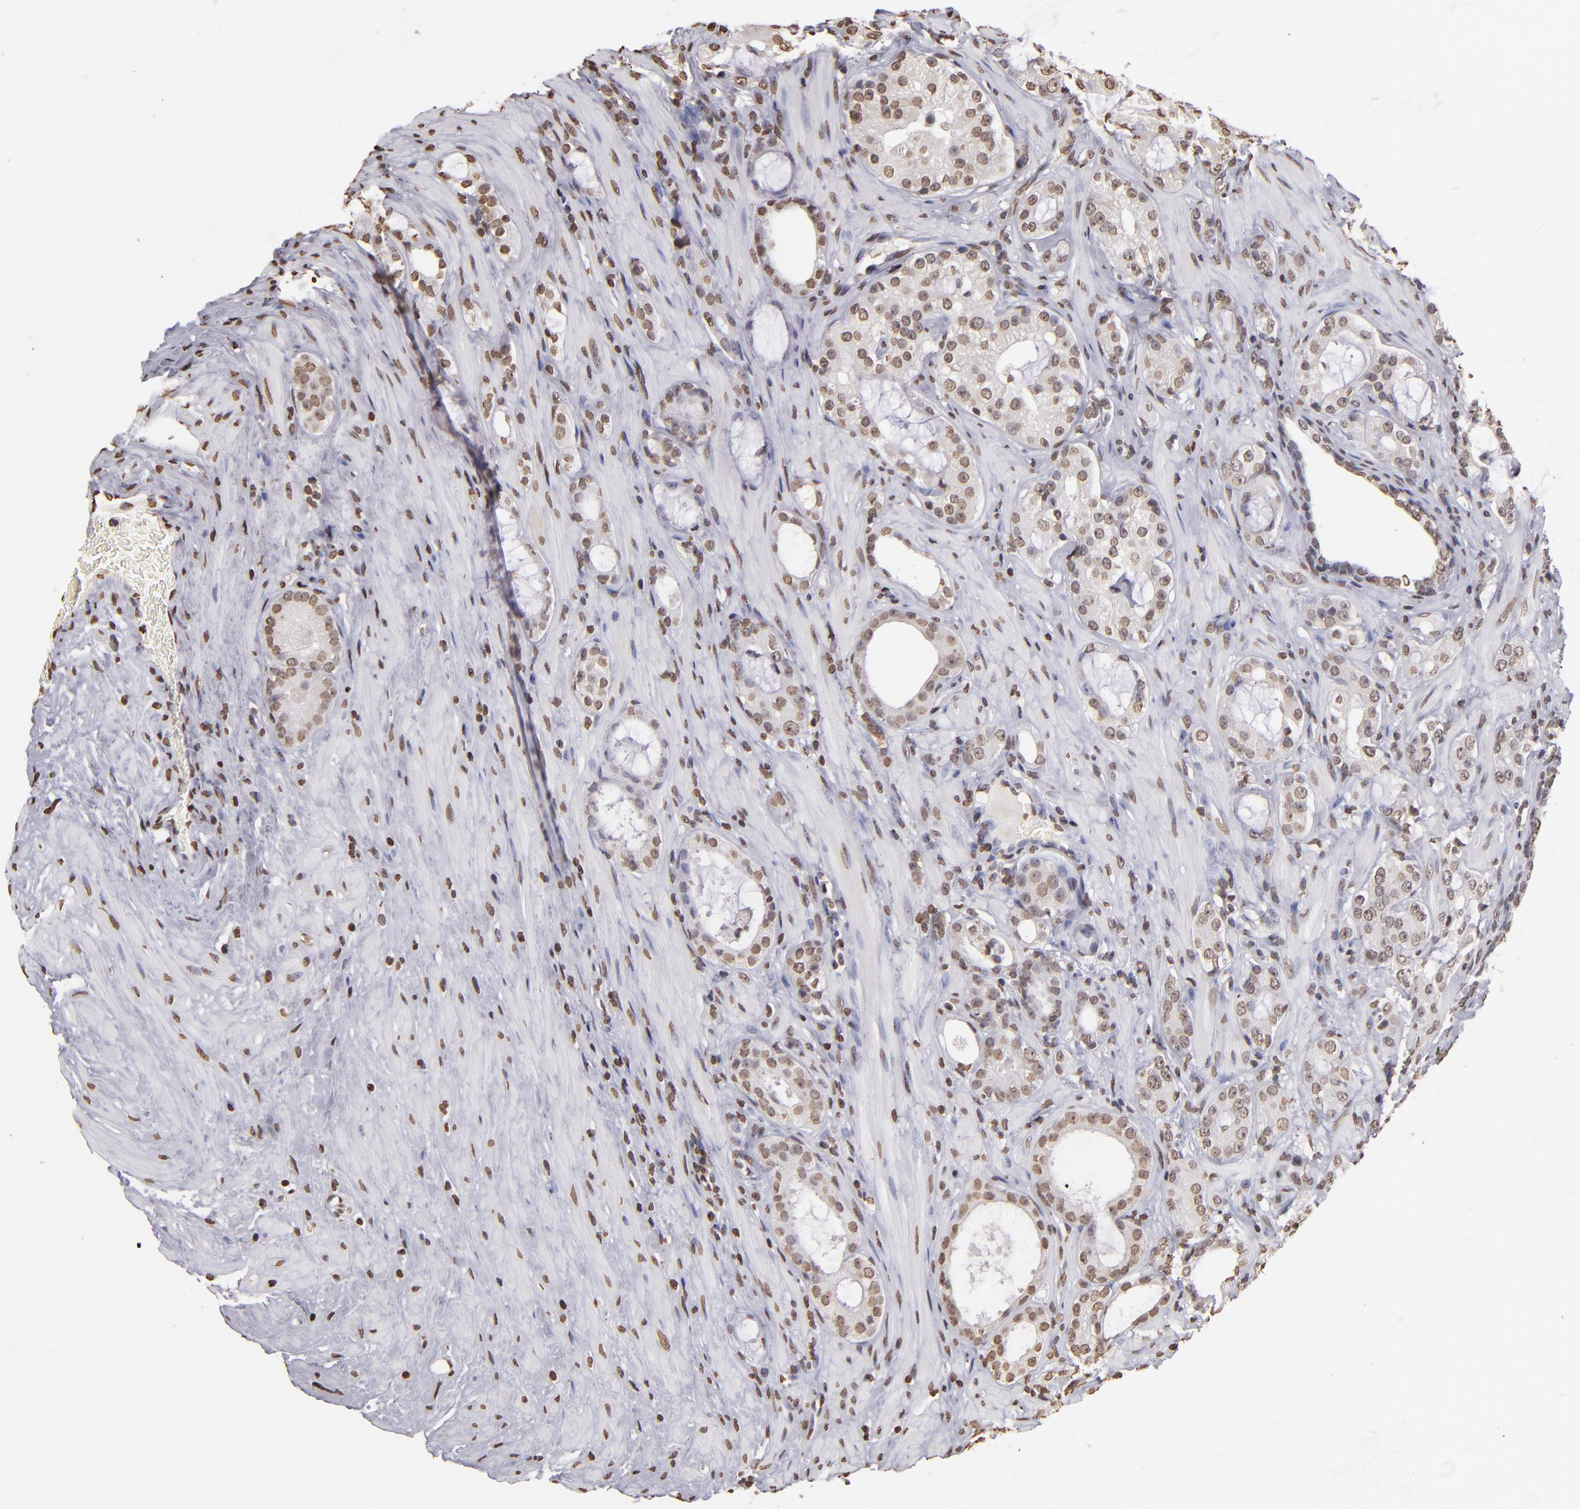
{"staining": {"intensity": "weak", "quantity": ">75%", "location": "nuclear"}, "tissue": "prostate cancer", "cell_type": "Tumor cells", "image_type": "cancer", "snomed": [{"axis": "morphology", "description": "Adenocarcinoma, Medium grade"}, {"axis": "topography", "description": "Prostate"}], "caption": "Immunohistochemistry (IHC) photomicrograph of neoplastic tissue: human medium-grade adenocarcinoma (prostate) stained using IHC displays low levels of weak protein expression localized specifically in the nuclear of tumor cells, appearing as a nuclear brown color.", "gene": "LBX1", "patient": {"sex": "male", "age": 73}}